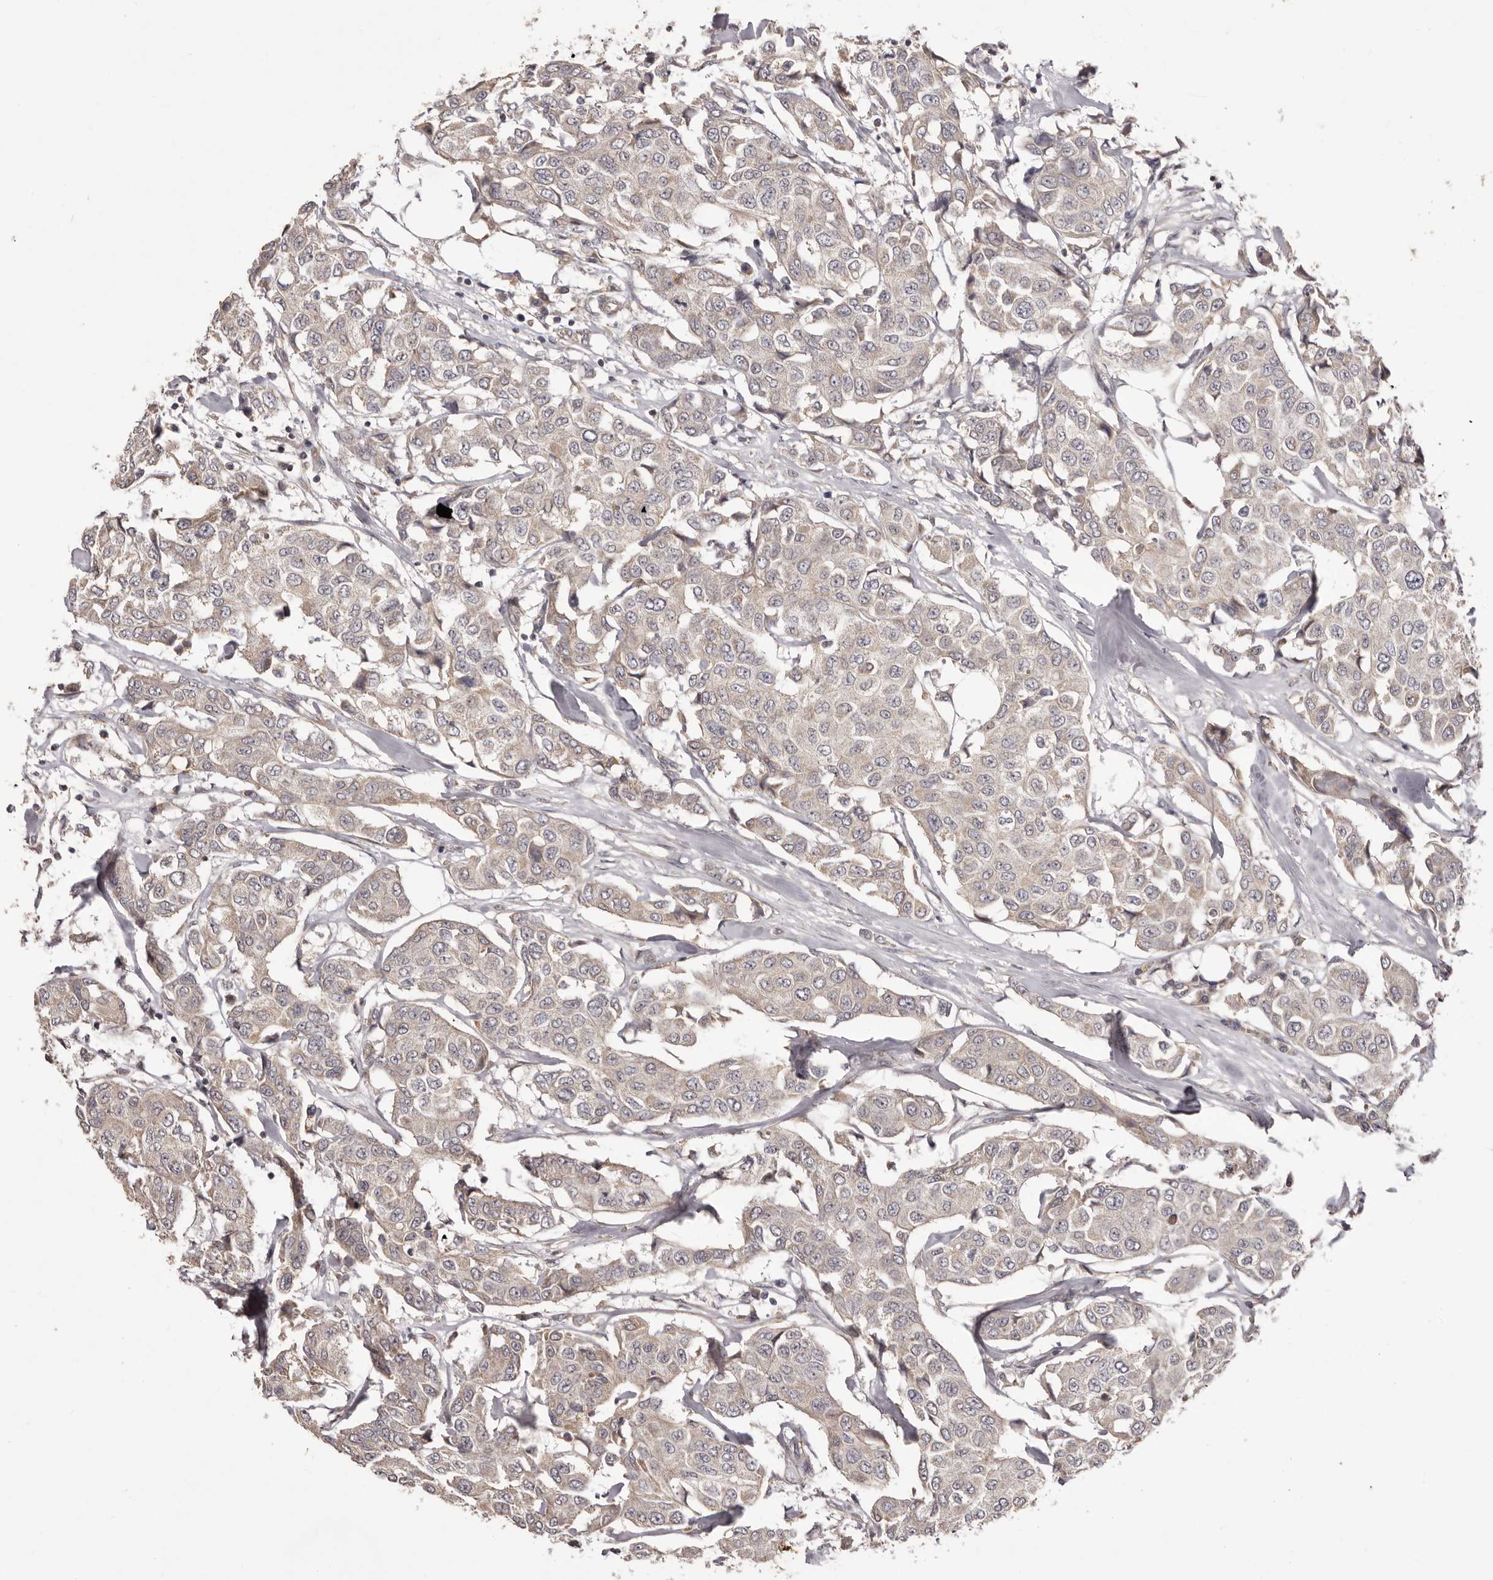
{"staining": {"intensity": "weak", "quantity": "<25%", "location": "cytoplasmic/membranous"}, "tissue": "breast cancer", "cell_type": "Tumor cells", "image_type": "cancer", "snomed": [{"axis": "morphology", "description": "Duct carcinoma"}, {"axis": "topography", "description": "Breast"}], "caption": "A photomicrograph of human breast infiltrating ductal carcinoma is negative for staining in tumor cells.", "gene": "HRH1", "patient": {"sex": "female", "age": 80}}